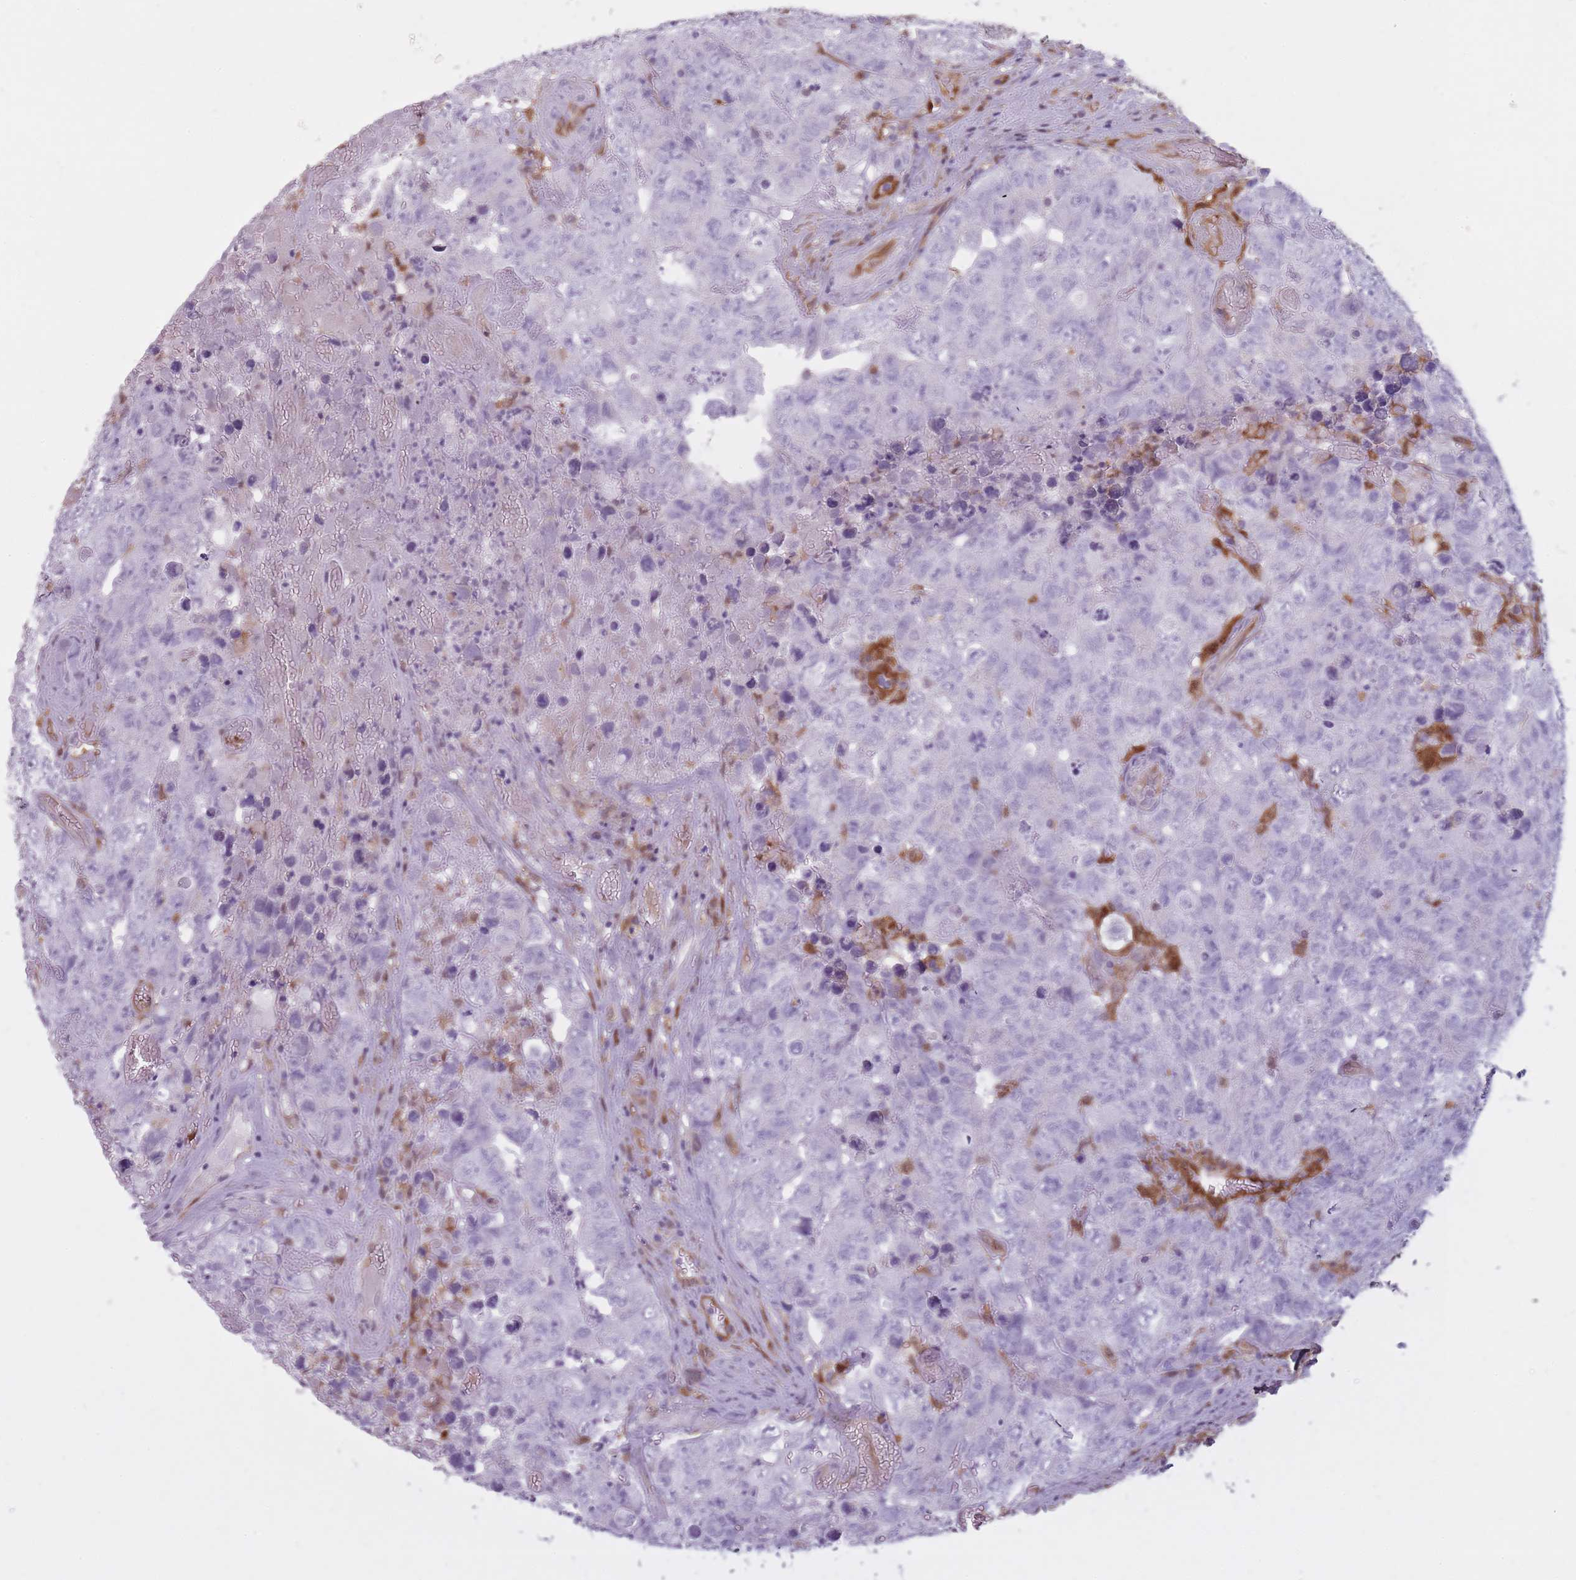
{"staining": {"intensity": "negative", "quantity": "none", "location": "none"}, "tissue": "testis cancer", "cell_type": "Tumor cells", "image_type": "cancer", "snomed": [{"axis": "morphology", "description": "Carcinoma, Embryonal, NOS"}, {"axis": "topography", "description": "Testis"}], "caption": "Immunohistochemical staining of human testis embryonal carcinoma exhibits no significant staining in tumor cells.", "gene": "LGALS9", "patient": {"sex": "male", "age": 31}}